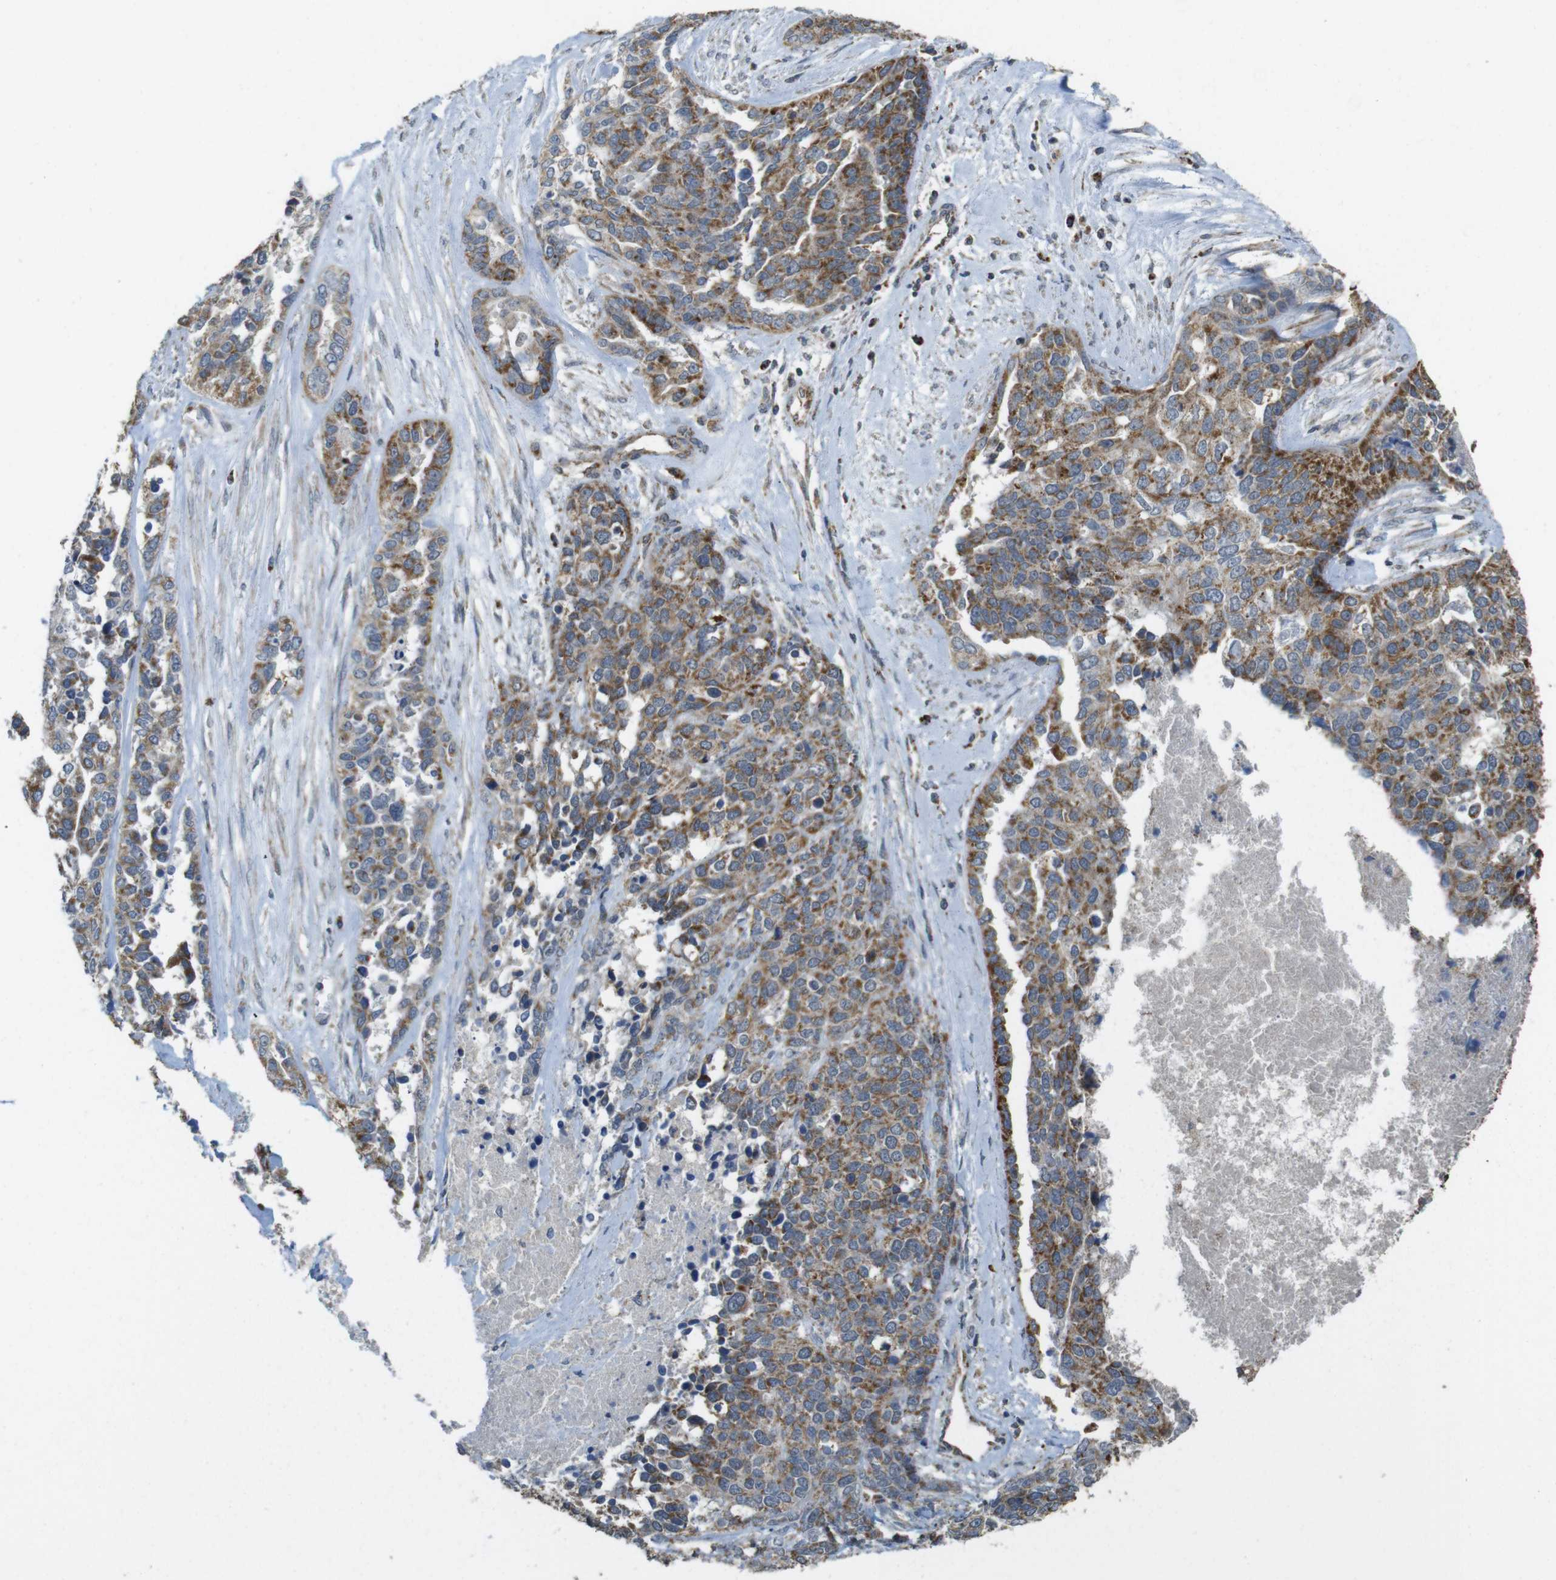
{"staining": {"intensity": "moderate", "quantity": ">75%", "location": "cytoplasmic/membranous"}, "tissue": "ovarian cancer", "cell_type": "Tumor cells", "image_type": "cancer", "snomed": [{"axis": "morphology", "description": "Cystadenocarcinoma, serous, NOS"}, {"axis": "topography", "description": "Ovary"}], "caption": "Protein staining shows moderate cytoplasmic/membranous positivity in about >75% of tumor cells in ovarian serous cystadenocarcinoma. (DAB IHC with brightfield microscopy, high magnification).", "gene": "CALHM2", "patient": {"sex": "female", "age": 44}}